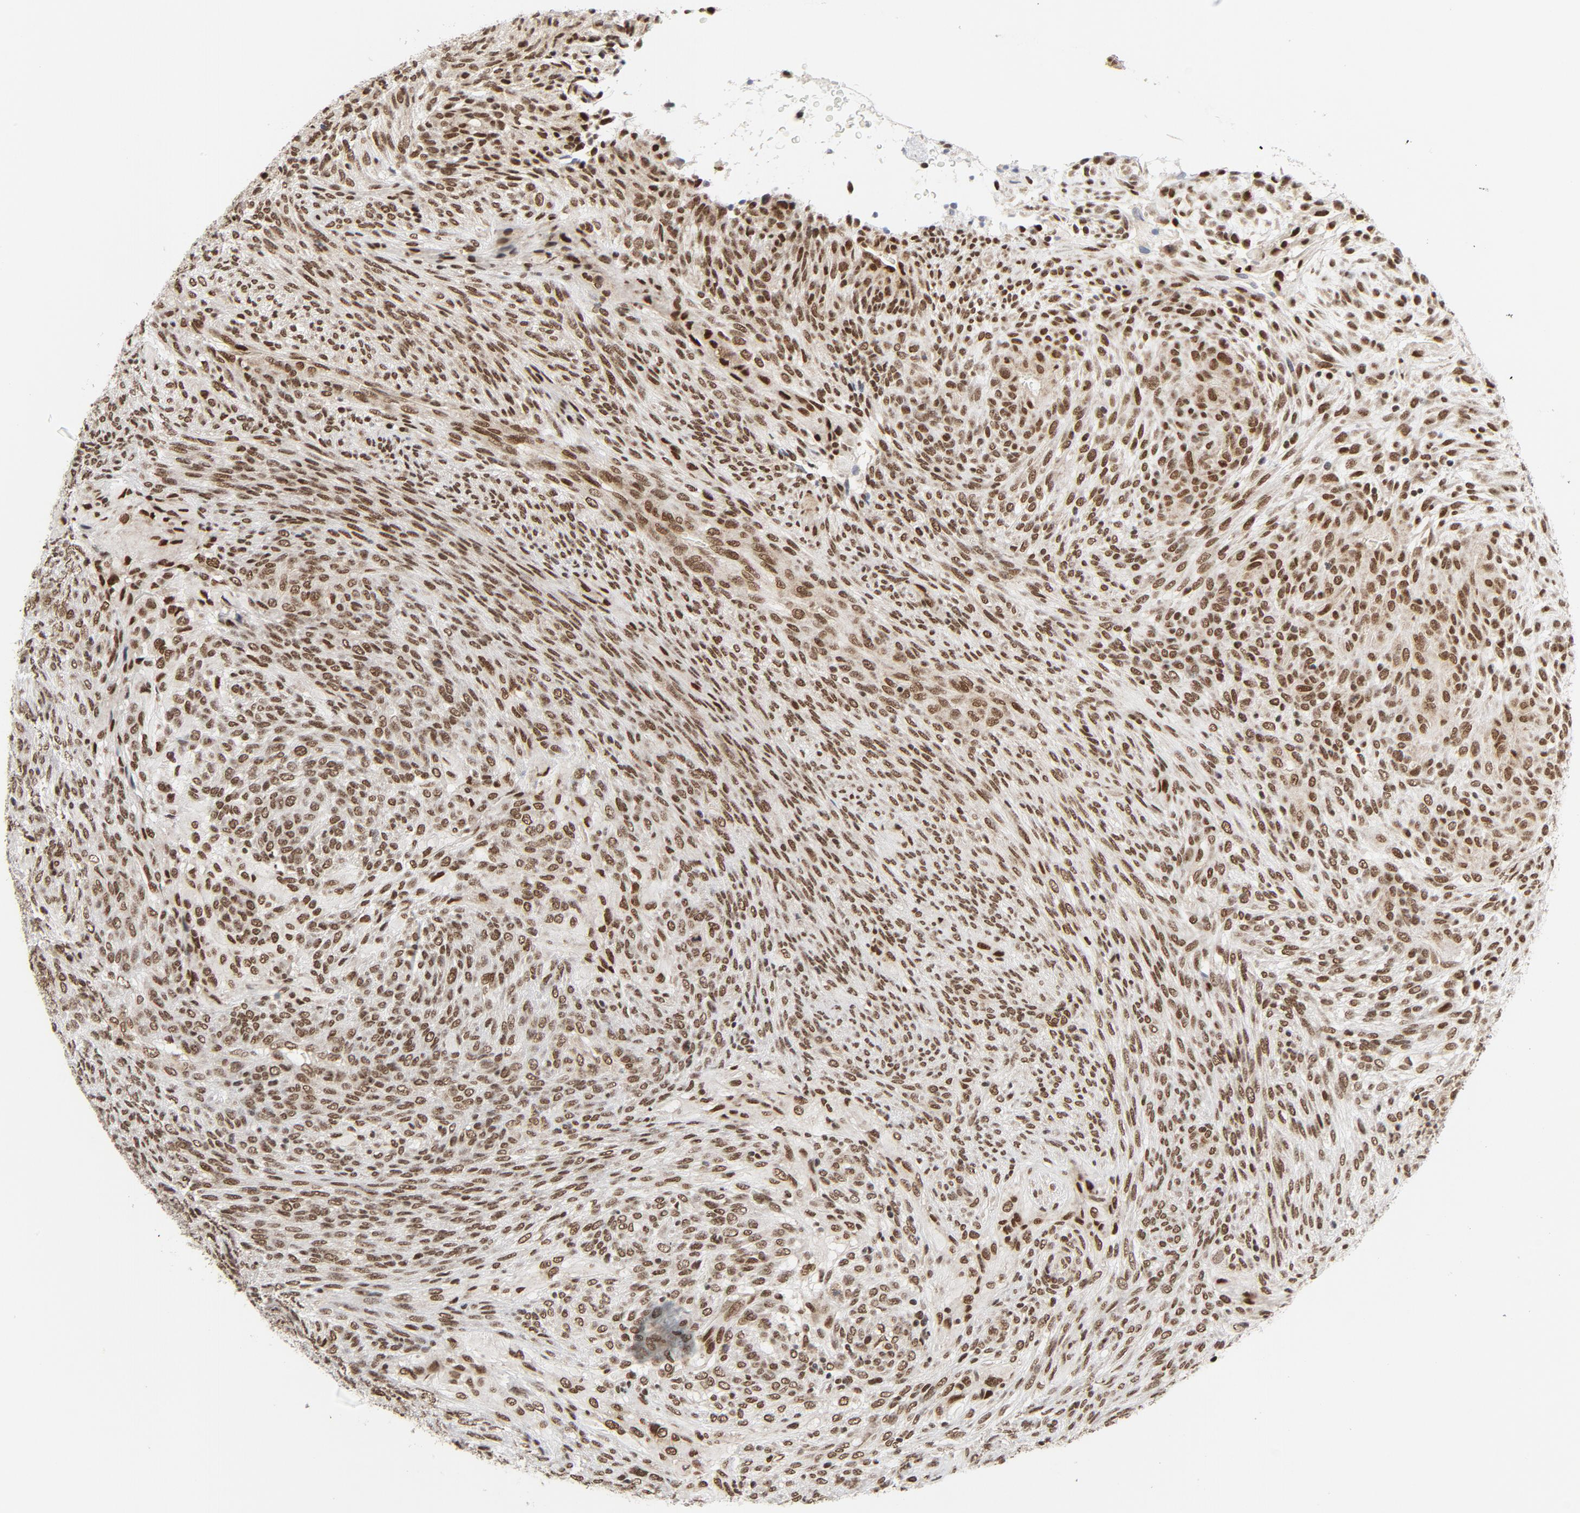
{"staining": {"intensity": "strong", "quantity": ">75%", "location": "nuclear"}, "tissue": "glioma", "cell_type": "Tumor cells", "image_type": "cancer", "snomed": [{"axis": "morphology", "description": "Glioma, malignant, High grade"}, {"axis": "topography", "description": "Cerebral cortex"}], "caption": "Malignant high-grade glioma was stained to show a protein in brown. There is high levels of strong nuclear expression in about >75% of tumor cells. (brown staining indicates protein expression, while blue staining denotes nuclei).", "gene": "ERCC1", "patient": {"sex": "female", "age": 55}}